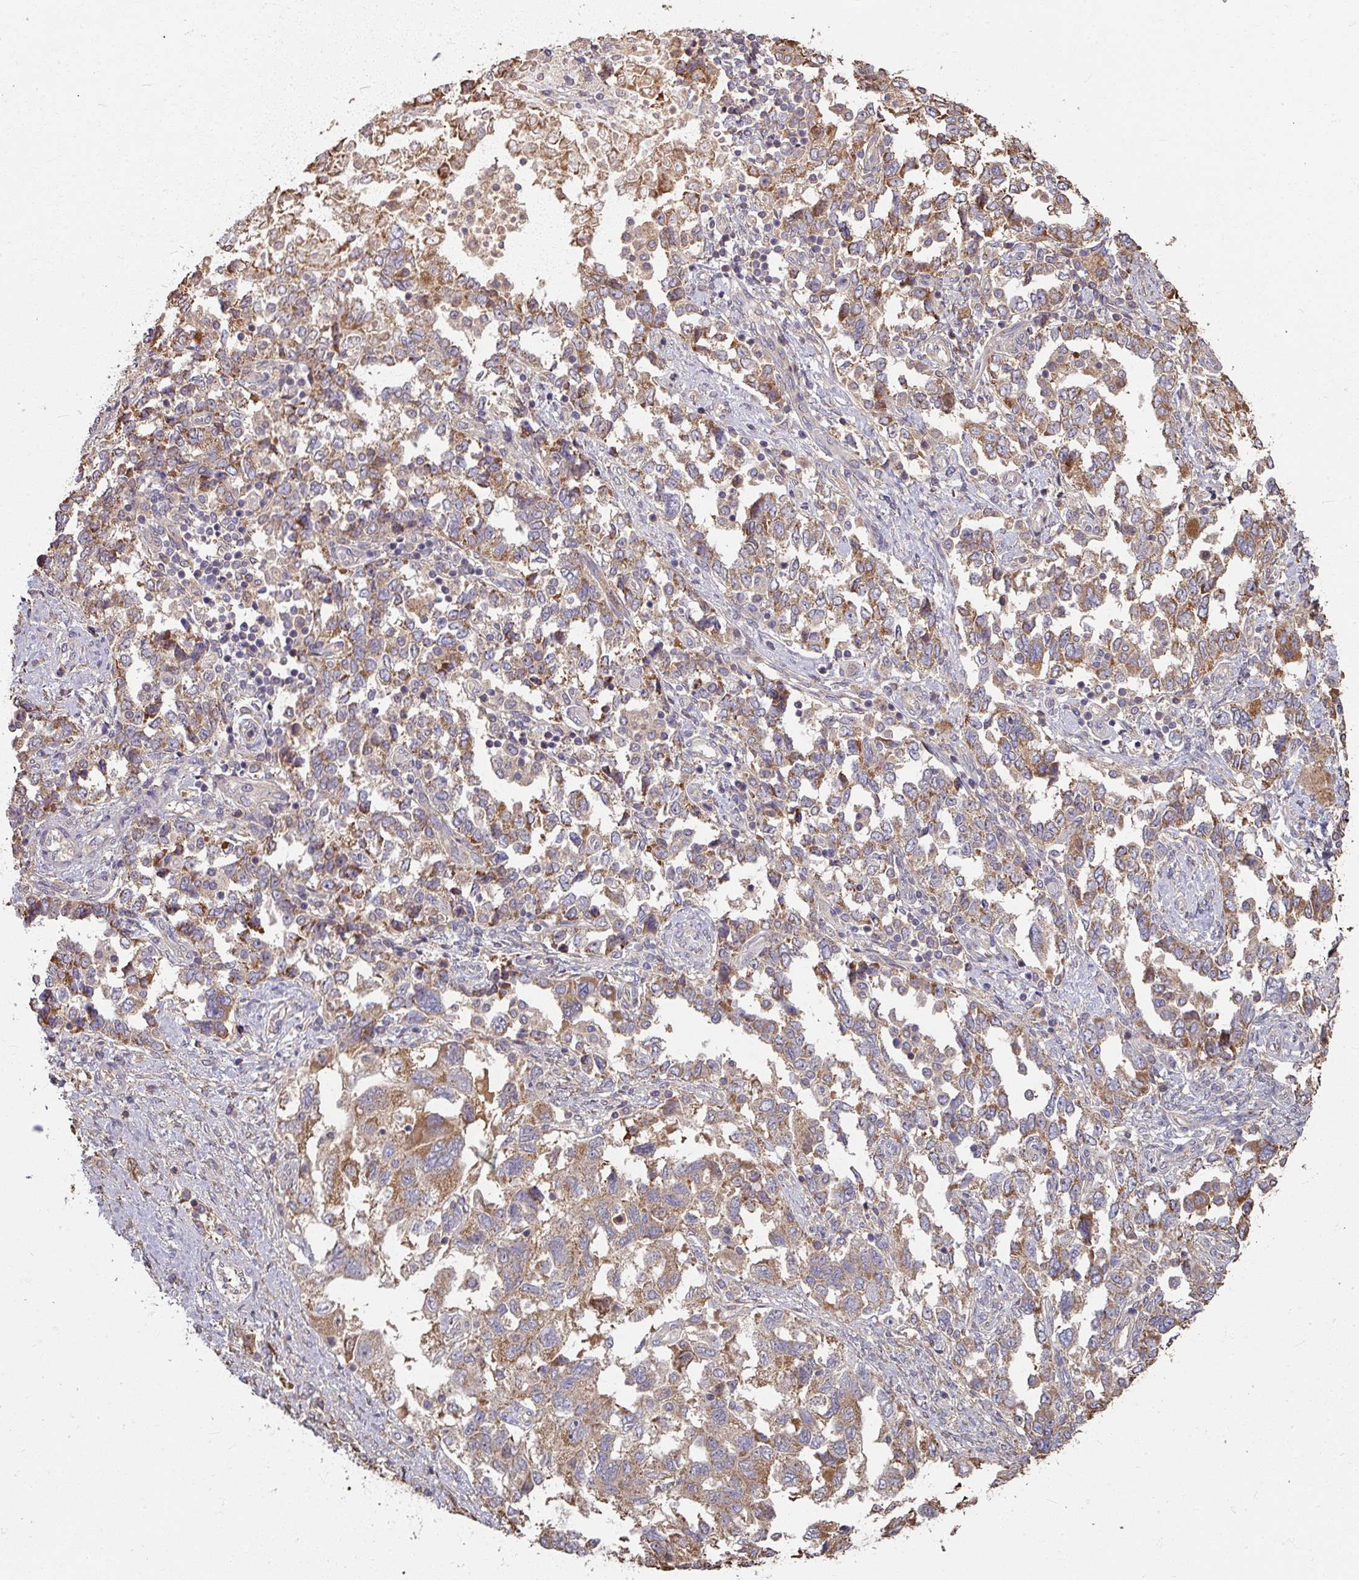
{"staining": {"intensity": "moderate", "quantity": "25%-75%", "location": "cytoplasmic/membranous"}, "tissue": "ovarian cancer", "cell_type": "Tumor cells", "image_type": "cancer", "snomed": [{"axis": "morphology", "description": "Carcinoma, NOS"}, {"axis": "morphology", "description": "Cystadenocarcinoma, serous, NOS"}, {"axis": "topography", "description": "Ovary"}], "caption": "Ovarian serous cystadenocarcinoma tissue exhibits moderate cytoplasmic/membranous expression in approximately 25%-75% of tumor cells The staining was performed using DAB (3,3'-diaminobenzidine) to visualize the protein expression in brown, while the nuclei were stained in blue with hematoxylin (Magnification: 20x).", "gene": "CCDC68", "patient": {"sex": "female", "age": 69}}